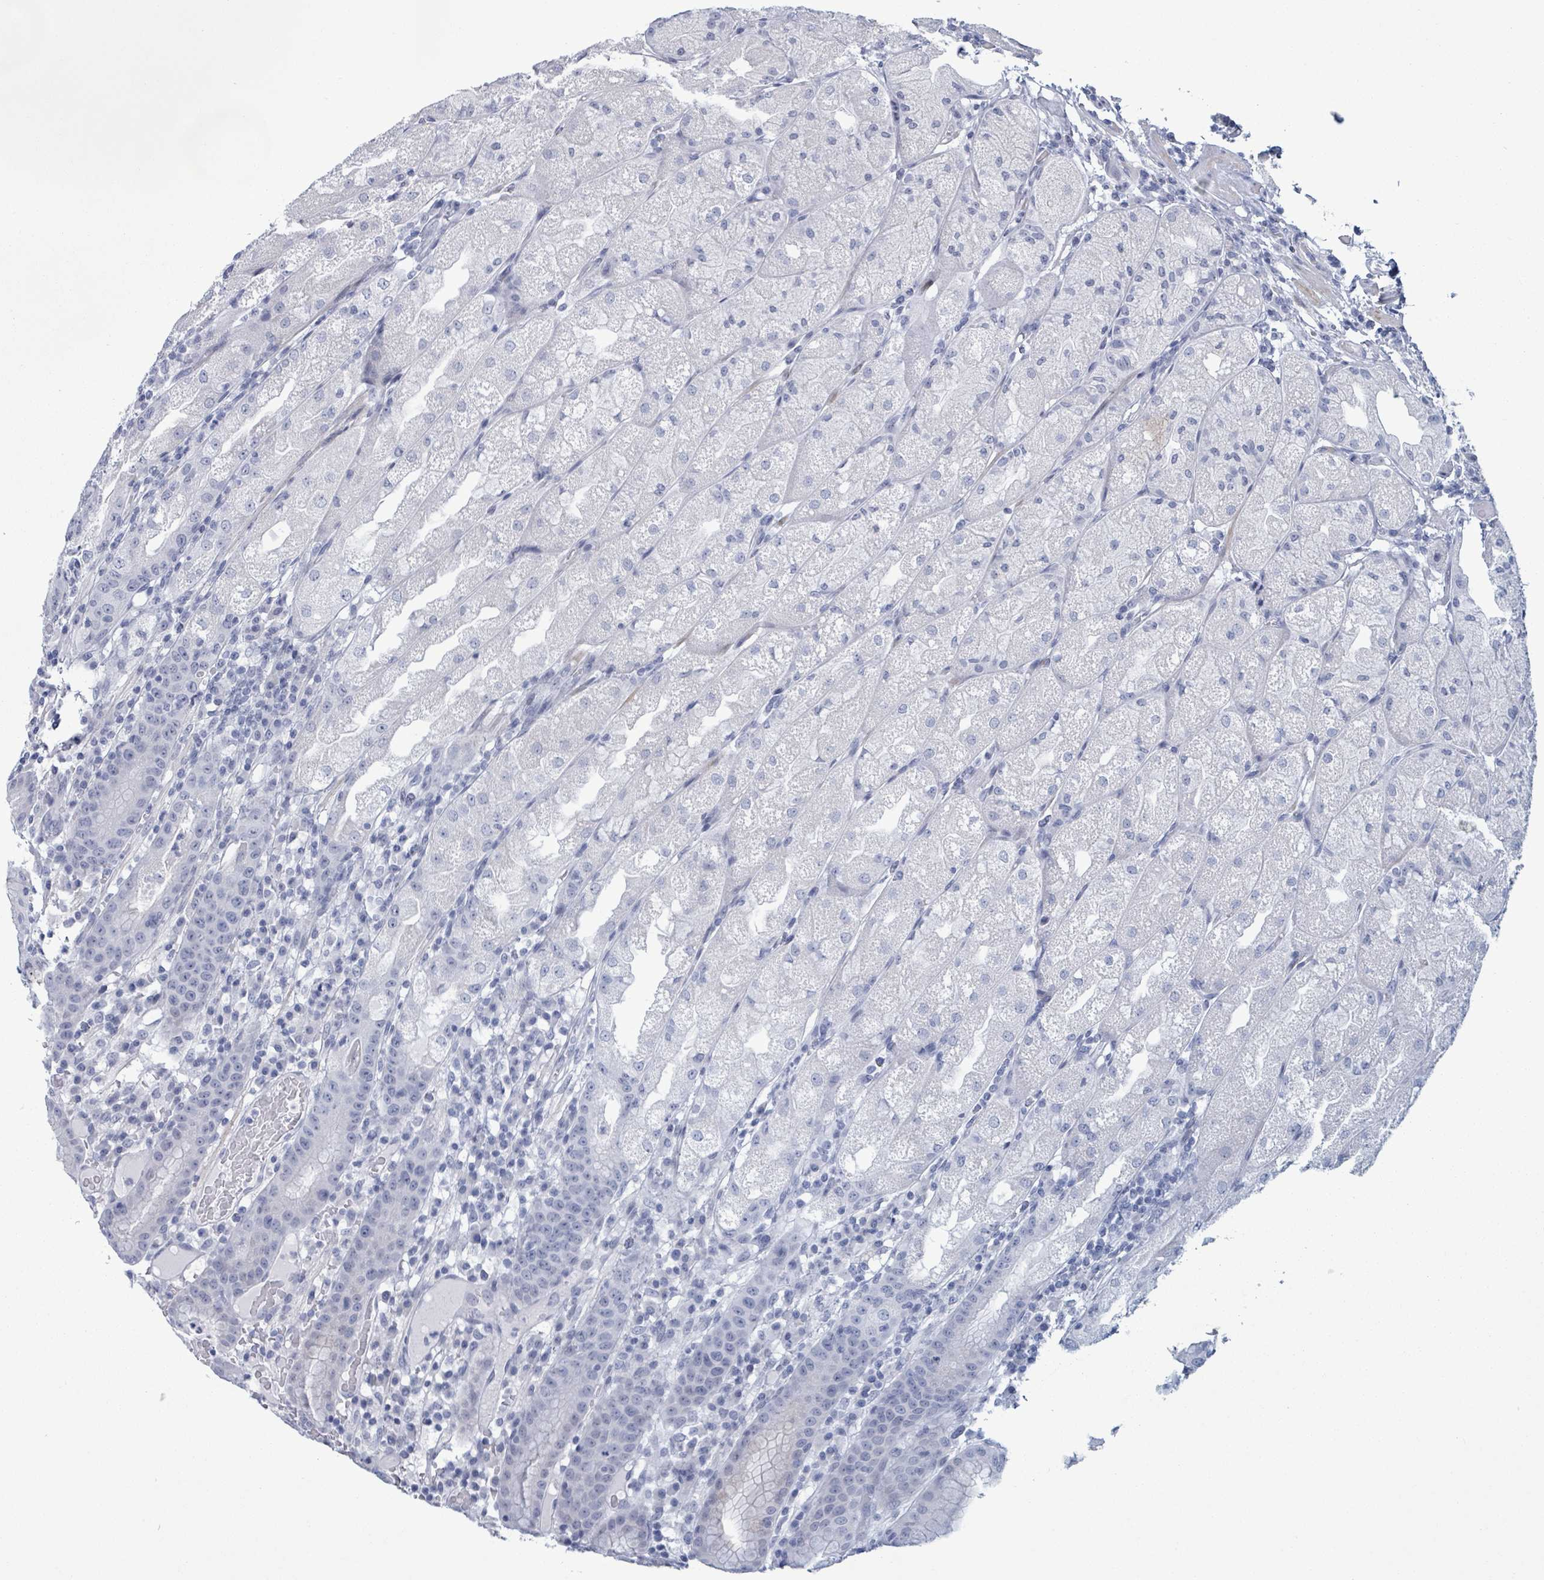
{"staining": {"intensity": "negative", "quantity": "none", "location": "none"}, "tissue": "stomach", "cell_type": "Glandular cells", "image_type": "normal", "snomed": [{"axis": "morphology", "description": "Normal tissue, NOS"}, {"axis": "topography", "description": "Stomach, upper"}], "caption": "This is an immunohistochemistry histopathology image of unremarkable stomach. There is no staining in glandular cells.", "gene": "ZNF771", "patient": {"sex": "male", "age": 52}}